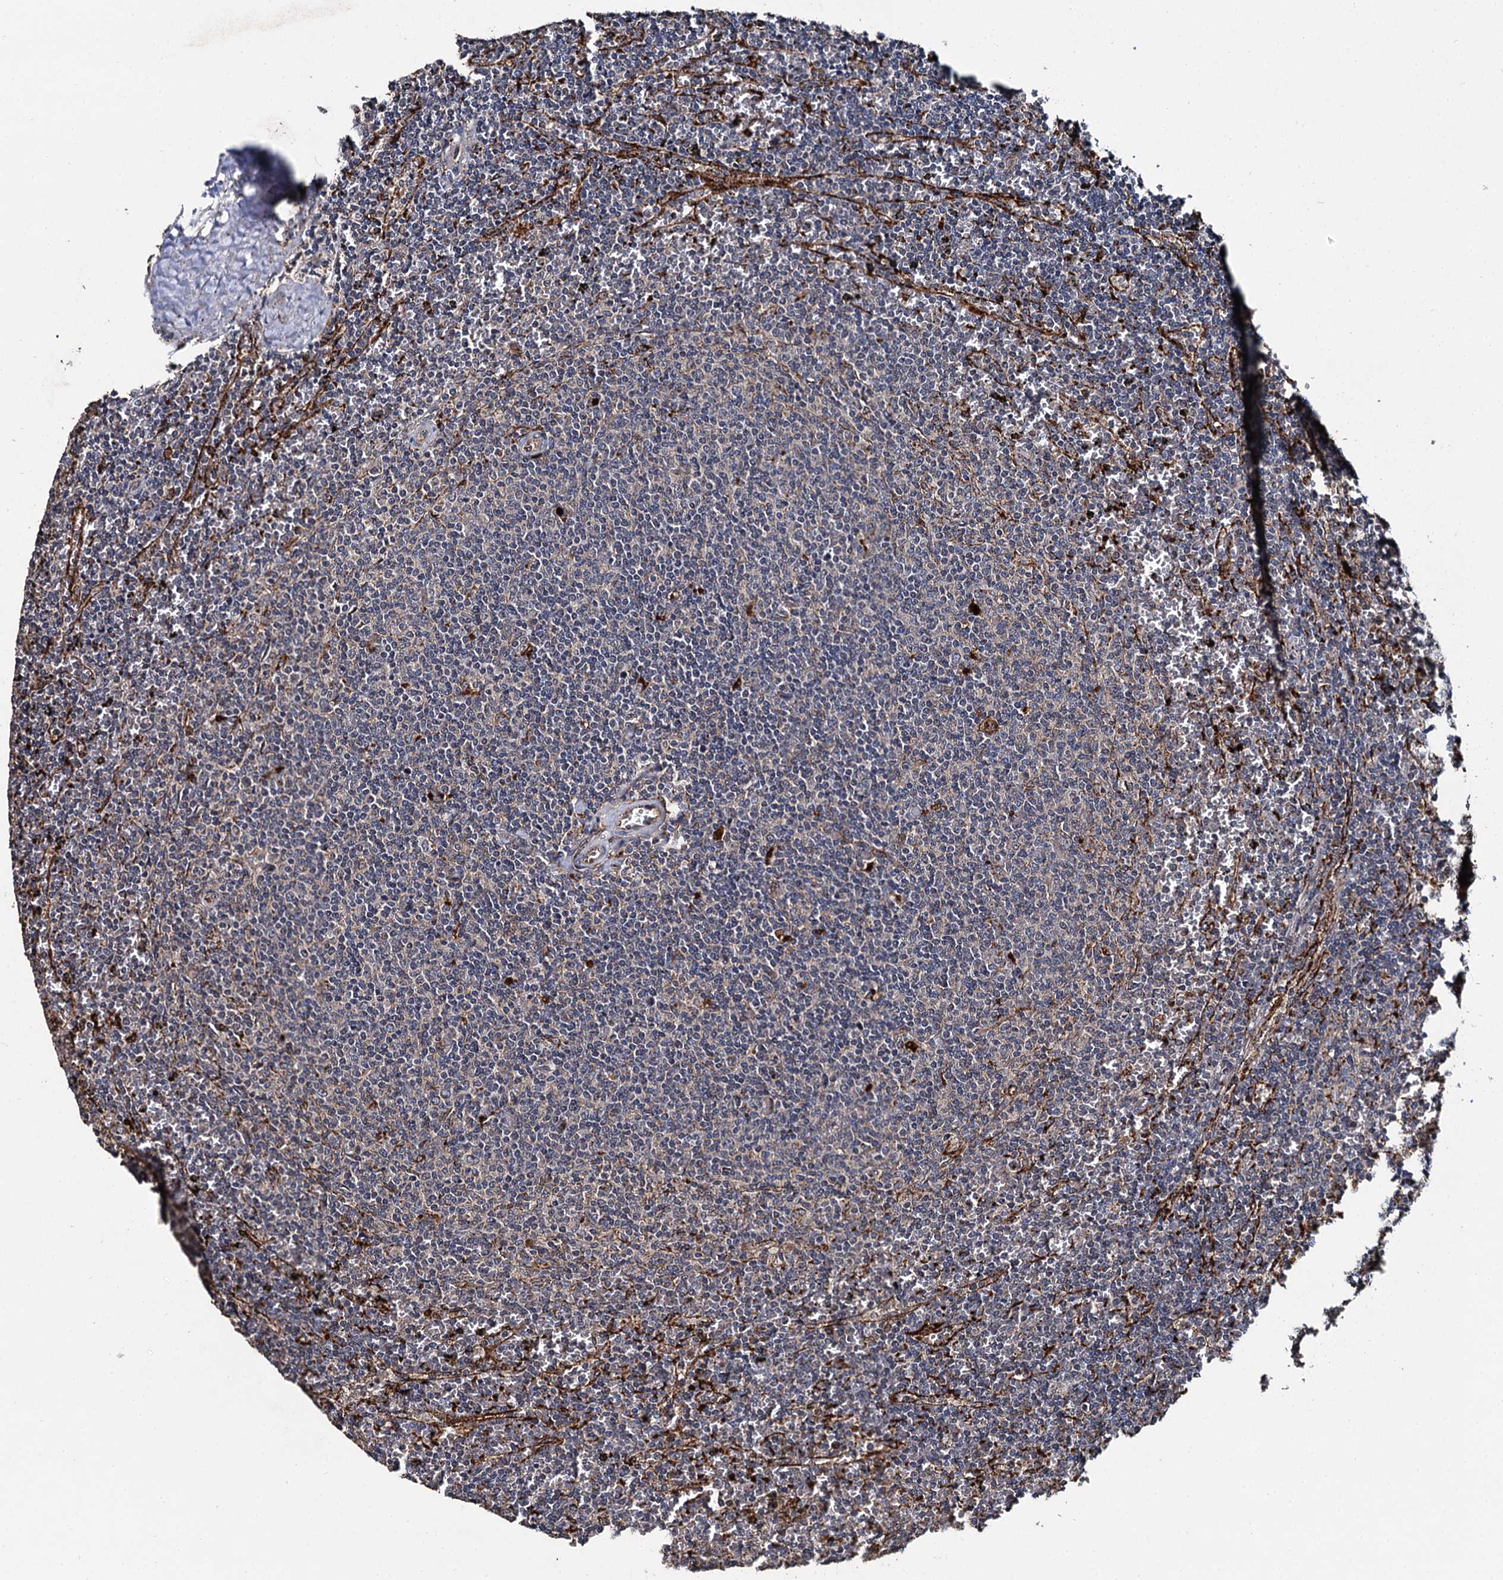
{"staining": {"intensity": "moderate", "quantity": "<25%", "location": "cytoplasmic/membranous"}, "tissue": "lymphoma", "cell_type": "Tumor cells", "image_type": "cancer", "snomed": [{"axis": "morphology", "description": "Malignant lymphoma, non-Hodgkin's type, Low grade"}, {"axis": "topography", "description": "Spleen"}], "caption": "IHC staining of malignant lymphoma, non-Hodgkin's type (low-grade), which shows low levels of moderate cytoplasmic/membranous expression in approximately <25% of tumor cells indicating moderate cytoplasmic/membranous protein staining. The staining was performed using DAB (3,3'-diaminobenzidine) (brown) for protein detection and nuclei were counterstained in hematoxylin (blue).", "gene": "GBA1", "patient": {"sex": "female", "age": 50}}